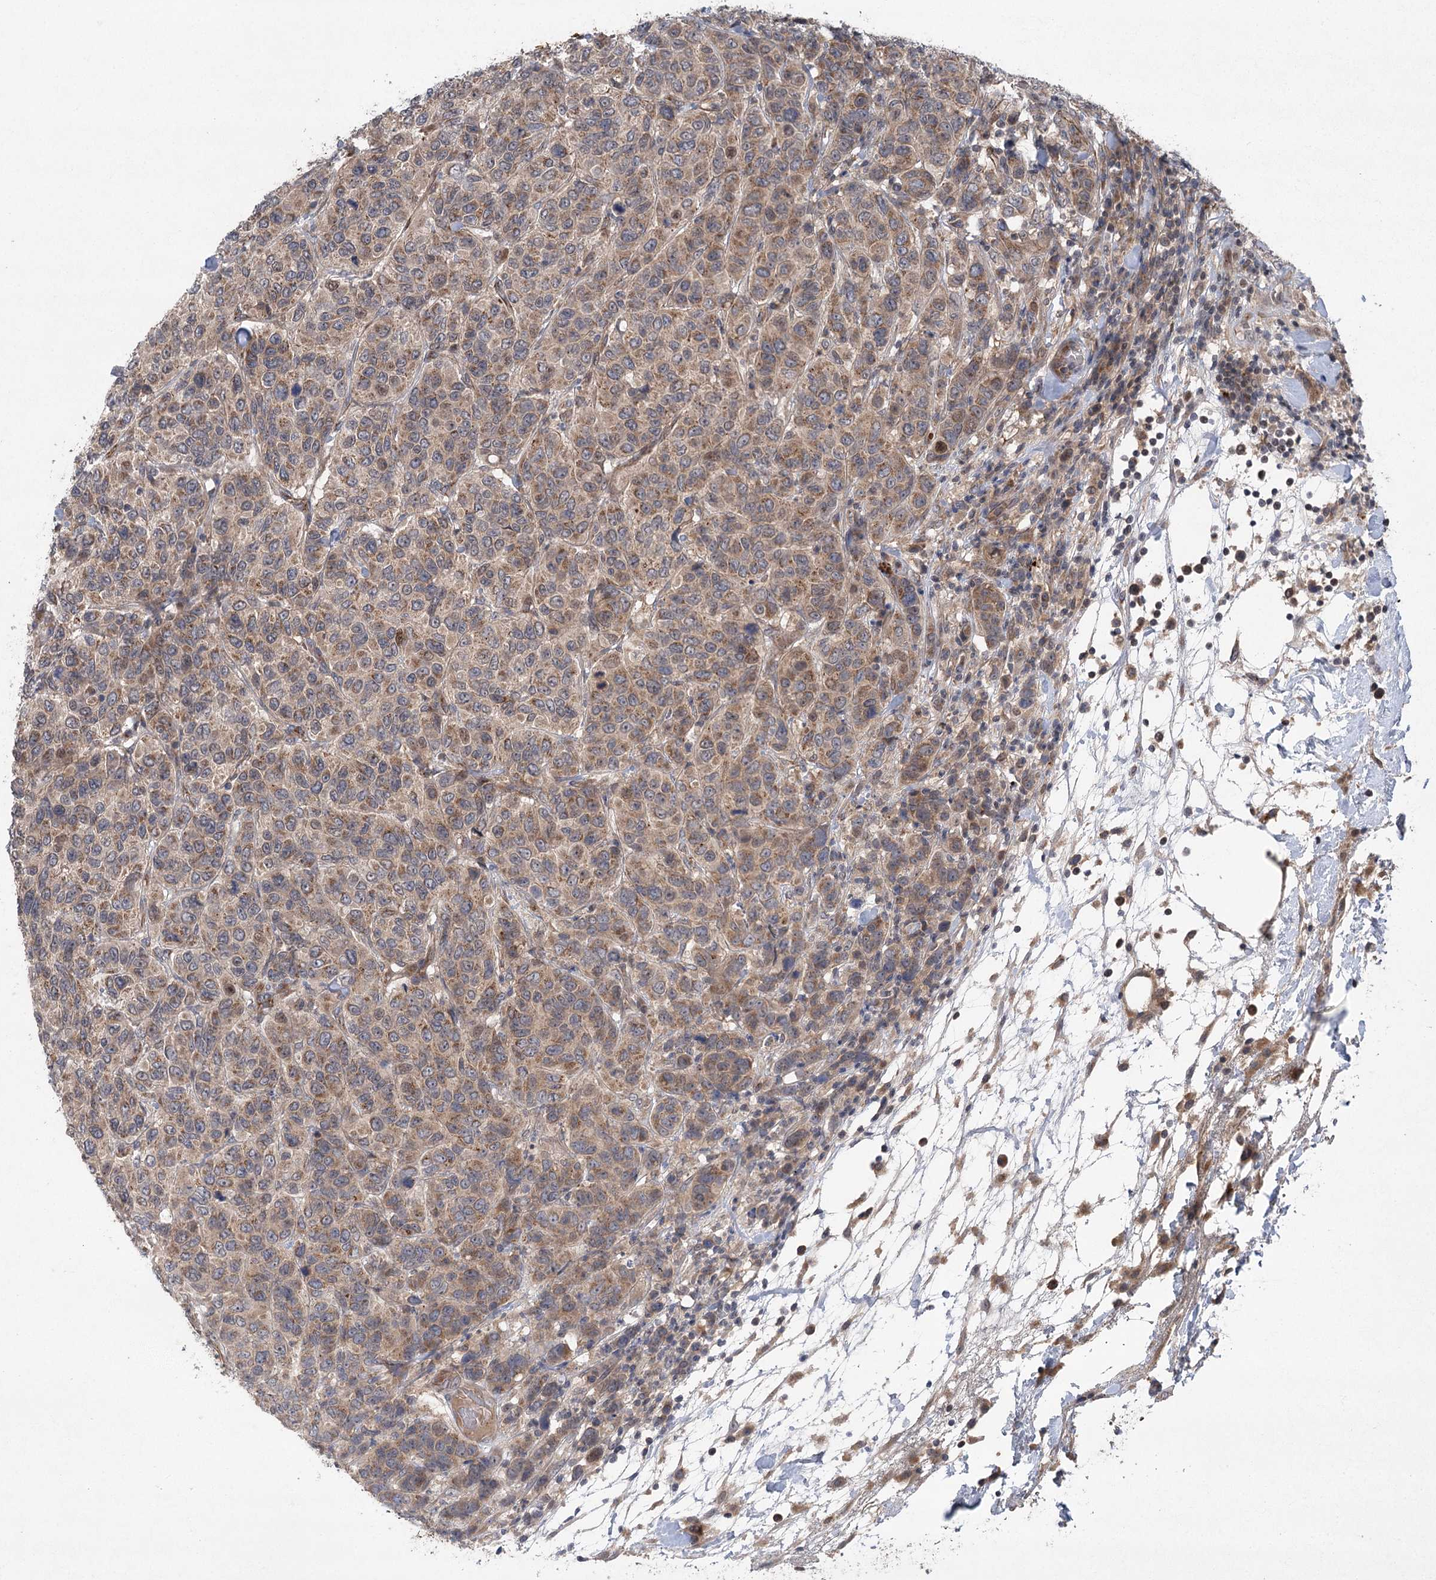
{"staining": {"intensity": "weak", "quantity": ">75%", "location": "cytoplasmic/membranous"}, "tissue": "breast cancer", "cell_type": "Tumor cells", "image_type": "cancer", "snomed": [{"axis": "morphology", "description": "Duct carcinoma"}, {"axis": "topography", "description": "Breast"}], "caption": "Tumor cells show low levels of weak cytoplasmic/membranous expression in about >75% of cells in infiltrating ductal carcinoma (breast).", "gene": "METTL24", "patient": {"sex": "female", "age": 55}}